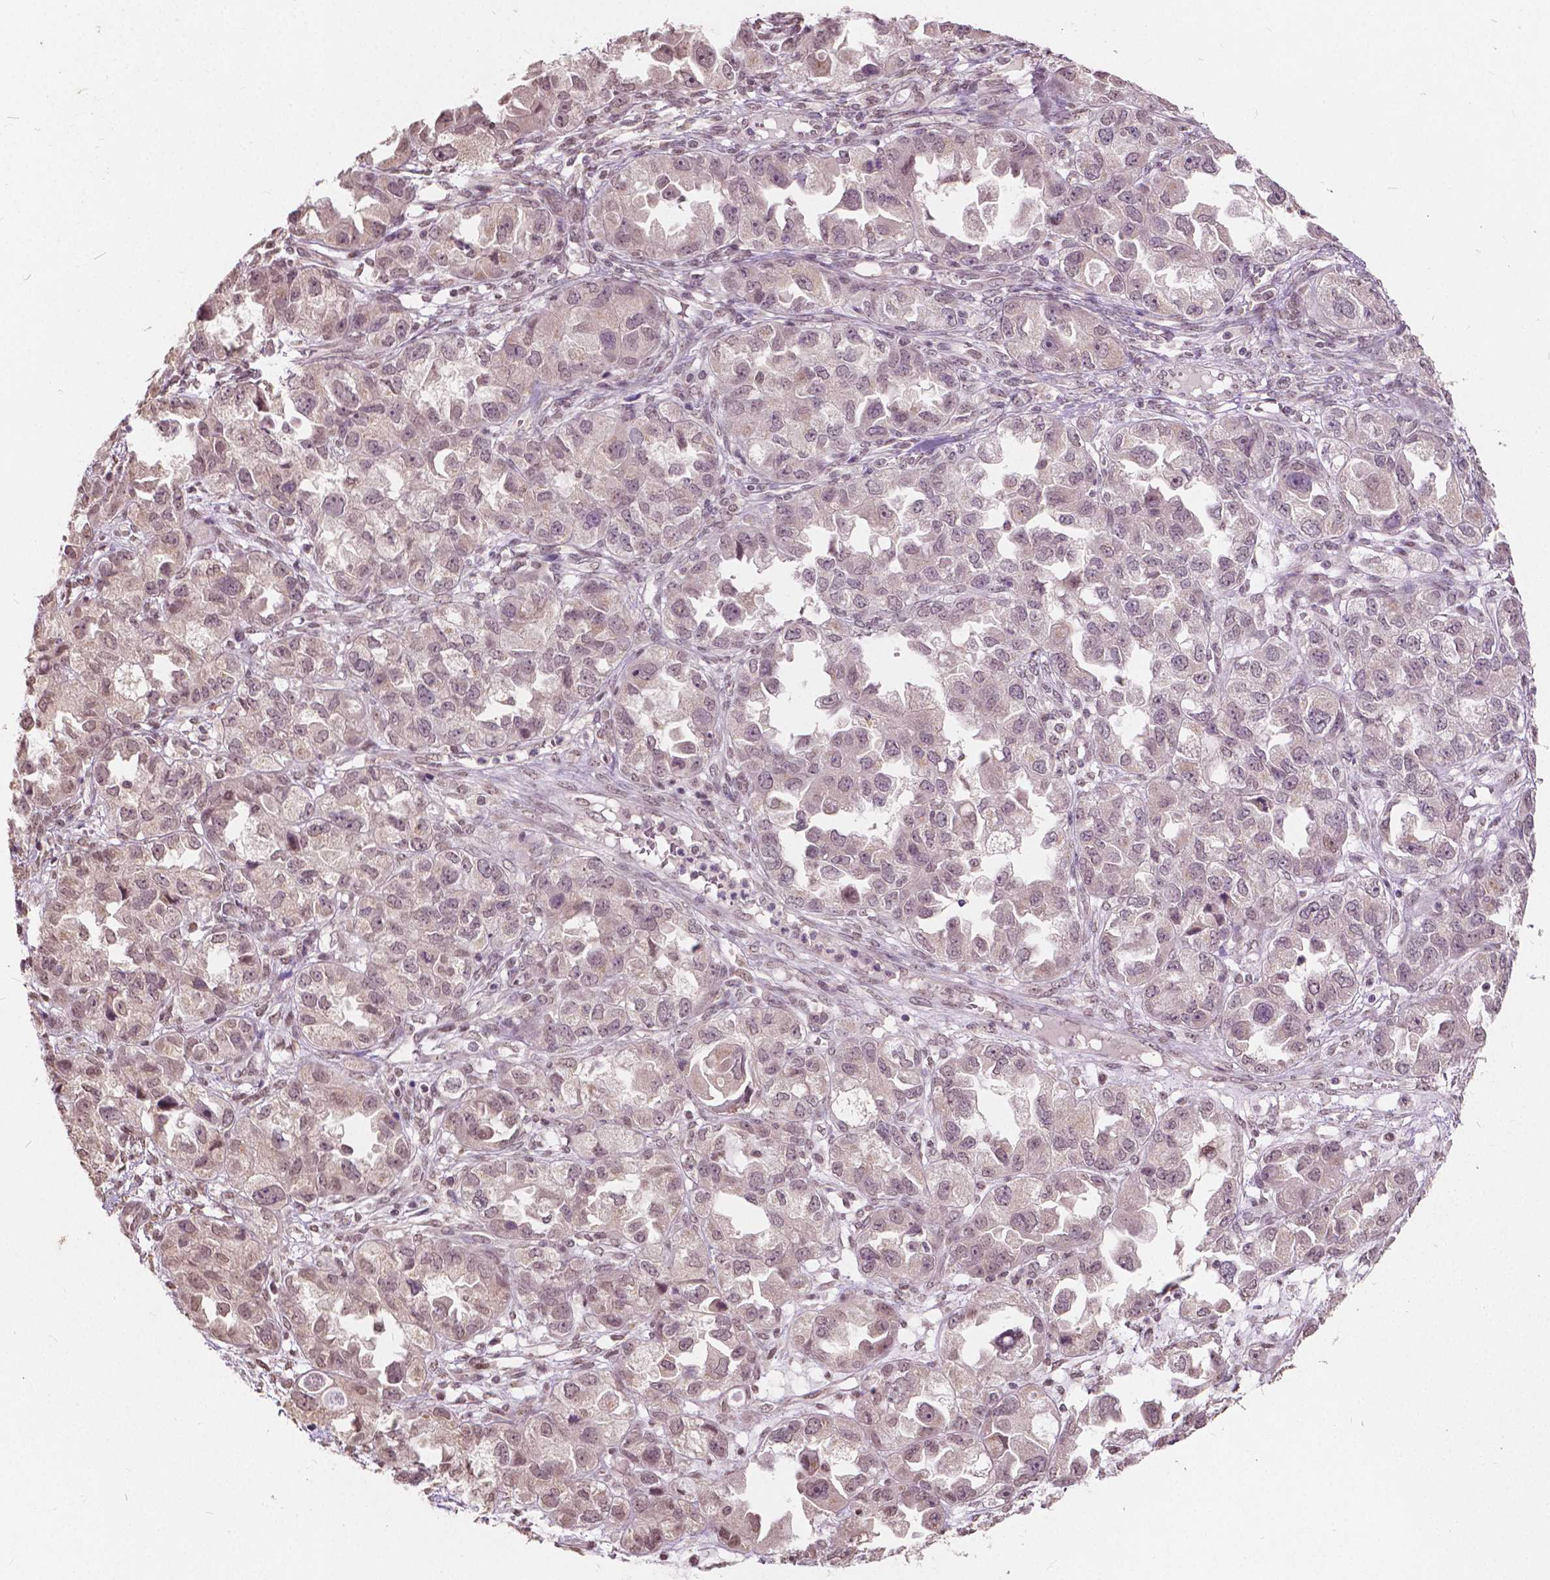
{"staining": {"intensity": "weak", "quantity": ">75%", "location": "nuclear"}, "tissue": "ovarian cancer", "cell_type": "Tumor cells", "image_type": "cancer", "snomed": [{"axis": "morphology", "description": "Cystadenocarcinoma, serous, NOS"}, {"axis": "topography", "description": "Ovary"}], "caption": "Immunohistochemistry (IHC) image of neoplastic tissue: ovarian serous cystadenocarcinoma stained using IHC displays low levels of weak protein expression localized specifically in the nuclear of tumor cells, appearing as a nuclear brown color.", "gene": "HOXA10", "patient": {"sex": "female", "age": 84}}